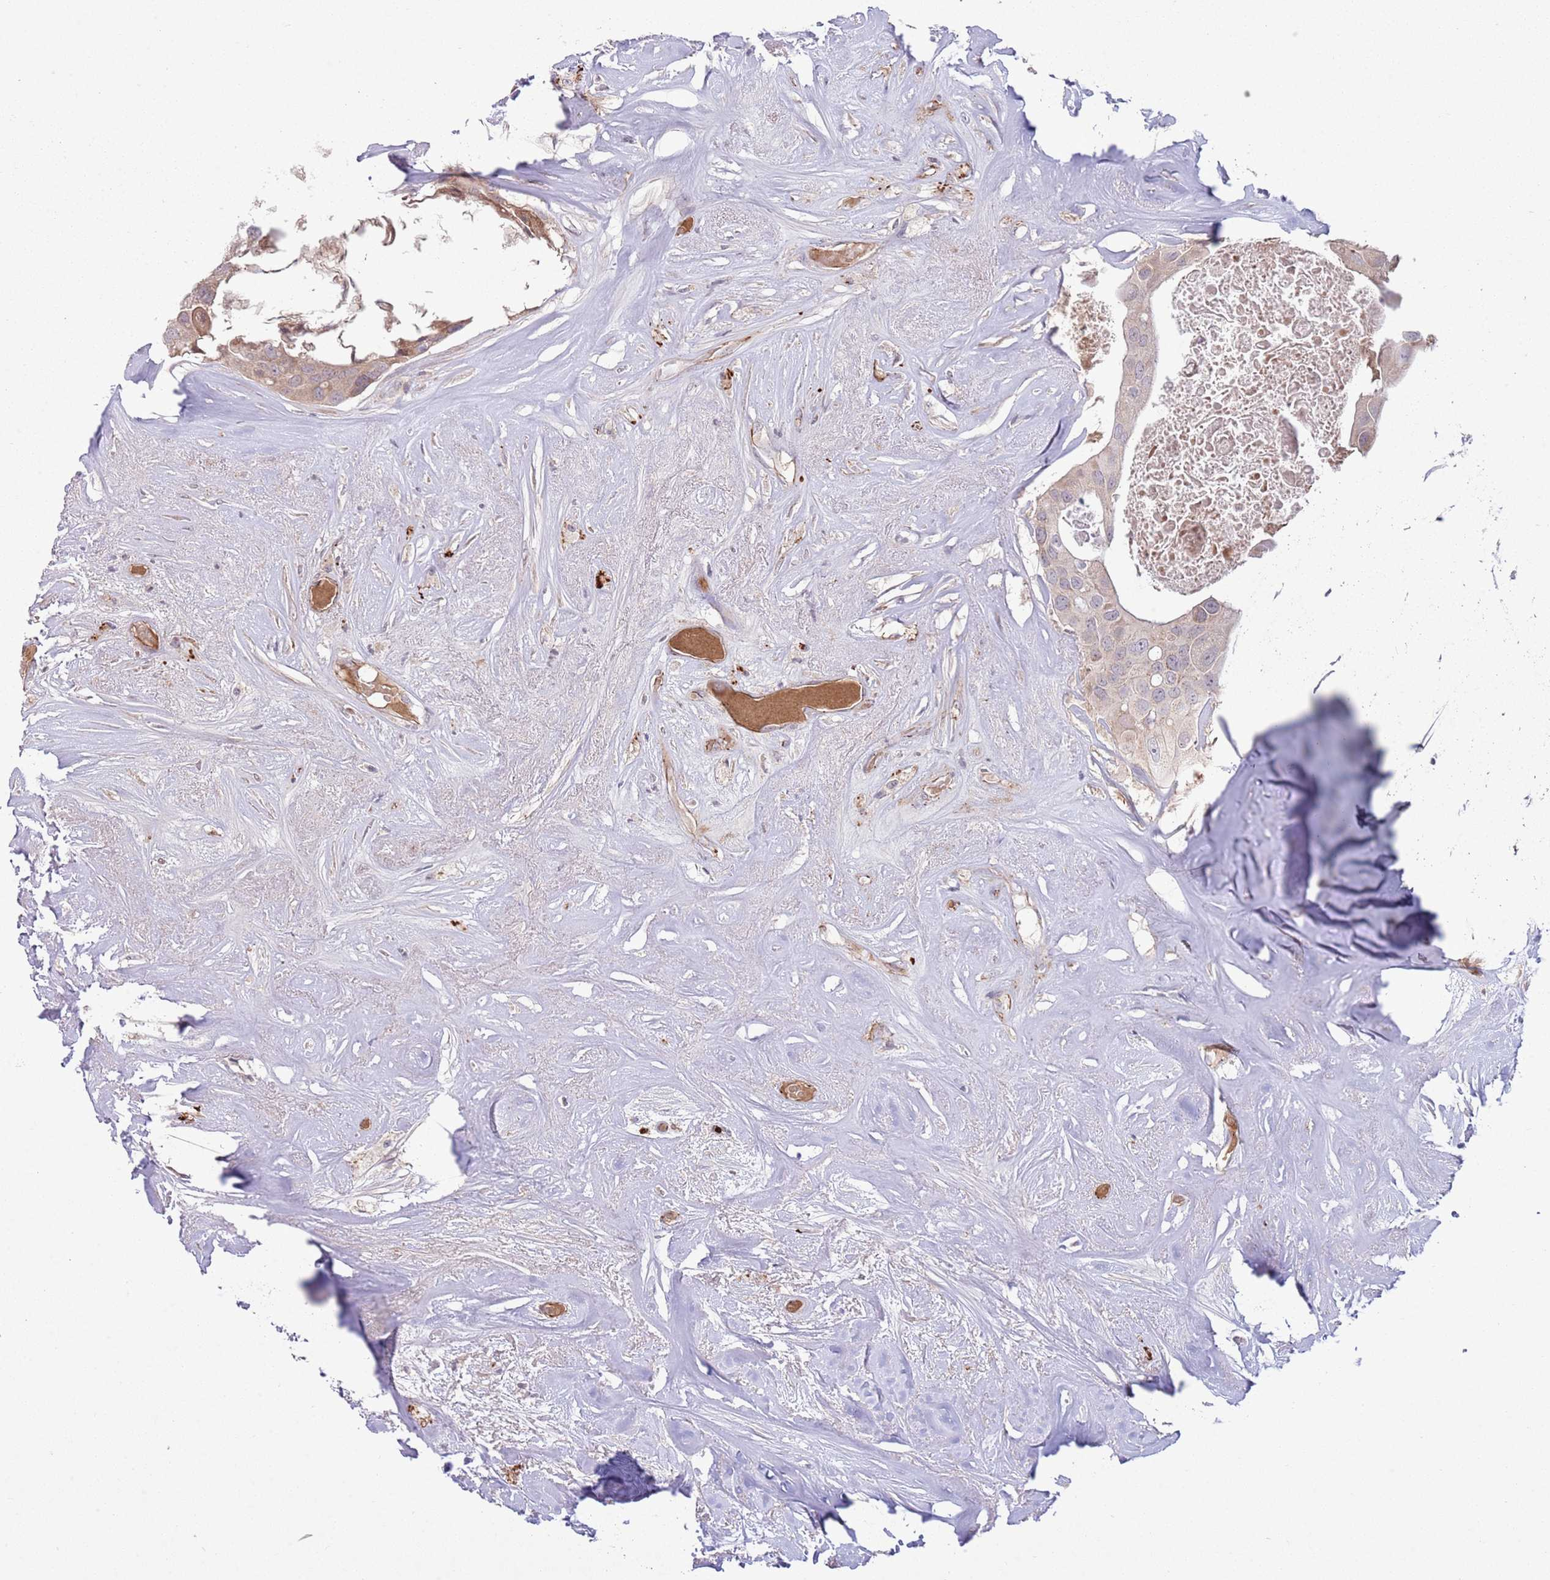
{"staining": {"intensity": "negative", "quantity": "none", "location": "none"}, "tissue": "head and neck cancer", "cell_type": "Tumor cells", "image_type": "cancer", "snomed": [{"axis": "morphology", "description": "Adenocarcinoma, NOS"}, {"axis": "morphology", "description": "Adenocarcinoma, metastatic, NOS"}, {"axis": "topography", "description": "Head-Neck"}], "caption": "Immunohistochemistry (IHC) histopathology image of human head and neck cancer (metastatic adenocarcinoma) stained for a protein (brown), which demonstrates no staining in tumor cells.", "gene": "DPP10", "patient": {"sex": "male", "age": 75}}